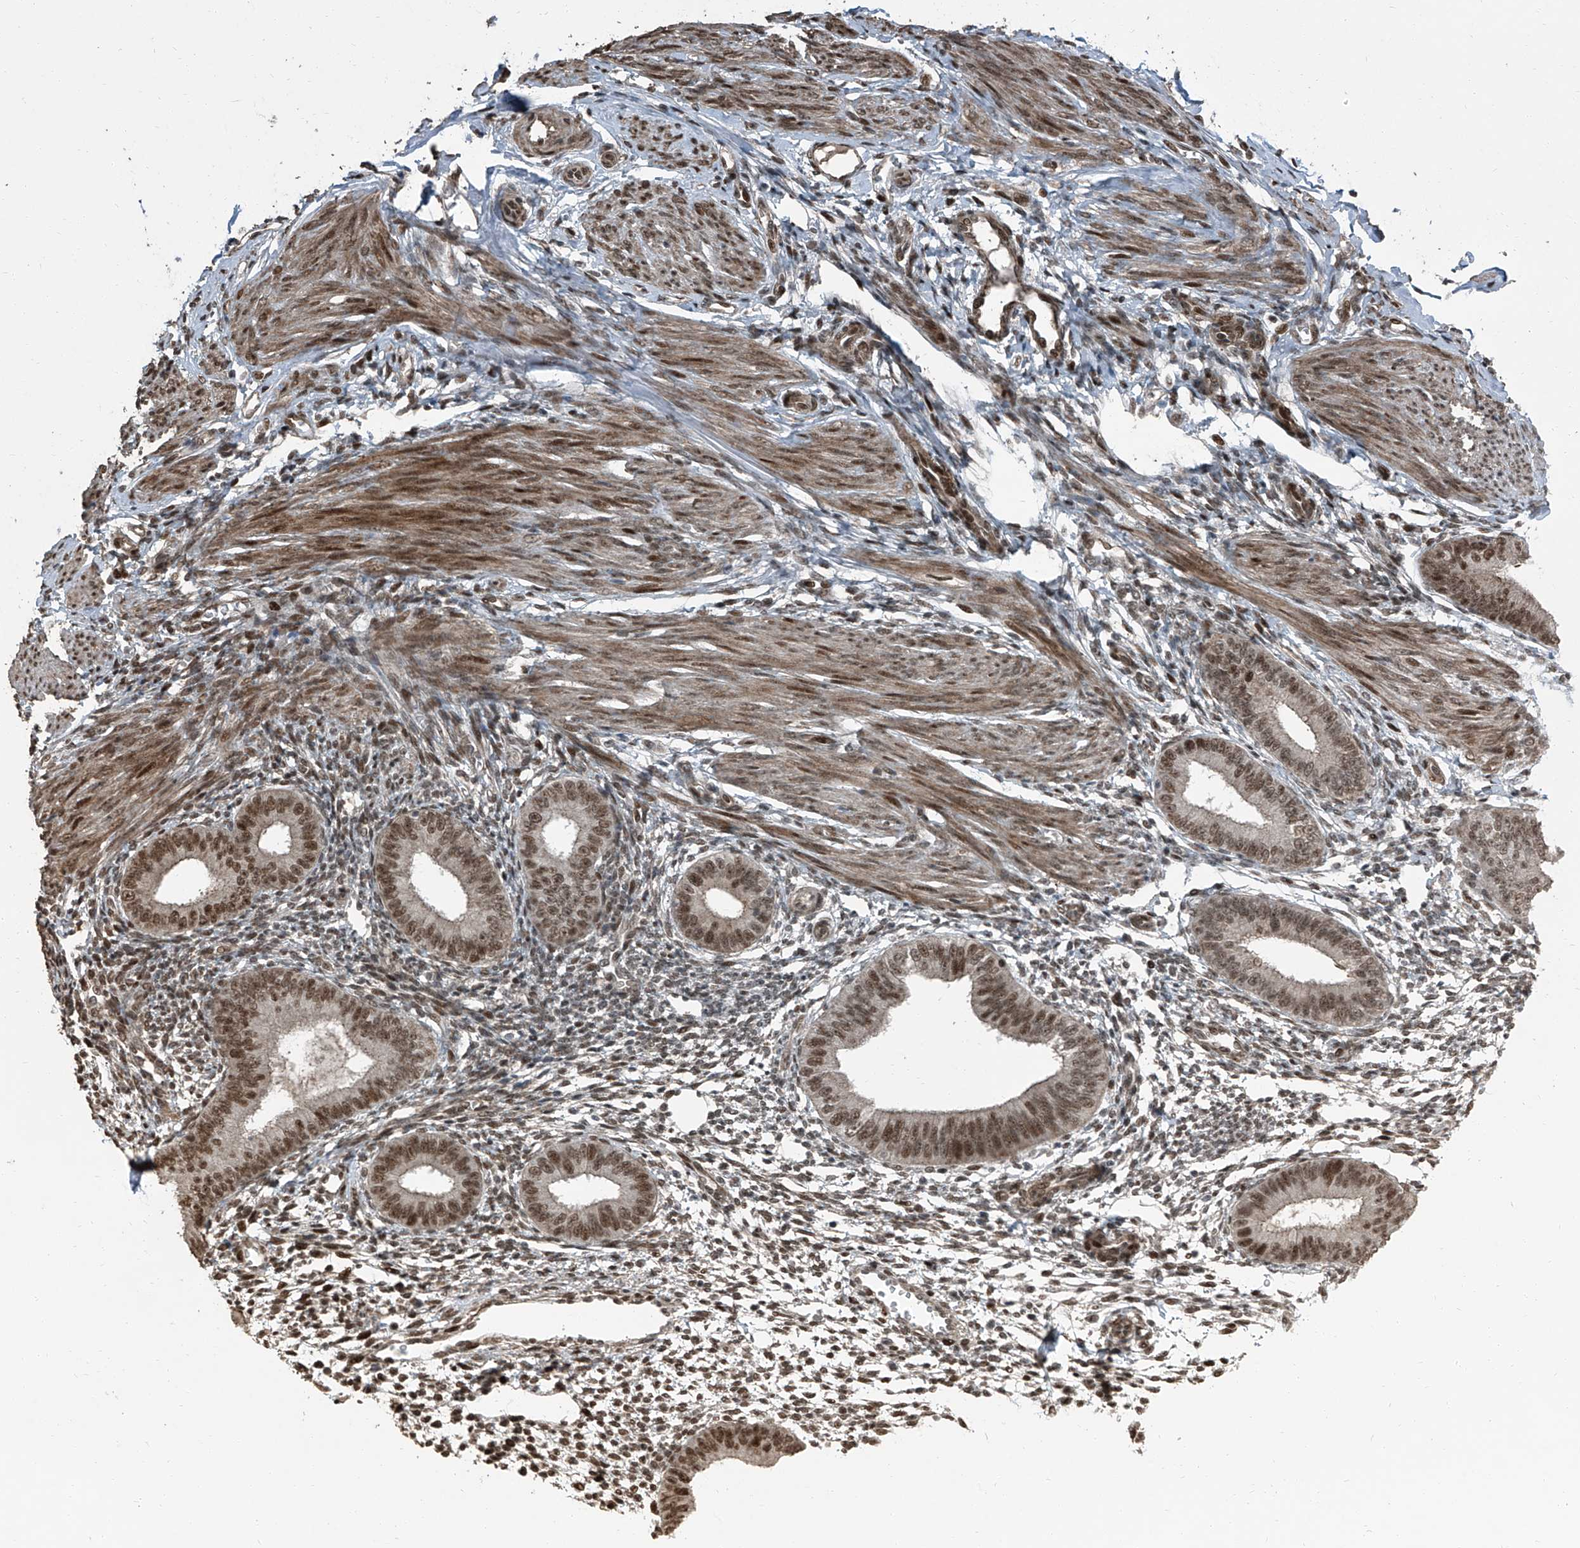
{"staining": {"intensity": "moderate", "quantity": "<25%", "location": "nuclear"}, "tissue": "endometrium", "cell_type": "Cells in endometrial stroma", "image_type": "normal", "snomed": [{"axis": "morphology", "description": "Normal tissue, NOS"}, {"axis": "topography", "description": "Uterus"}, {"axis": "topography", "description": "Endometrium"}], "caption": "Moderate nuclear protein expression is seen in about <25% of cells in endometrial stroma in endometrium. (Stains: DAB in brown, nuclei in blue, Microscopy: brightfield microscopy at high magnification).", "gene": "ZNF570", "patient": {"sex": "female", "age": 48}}